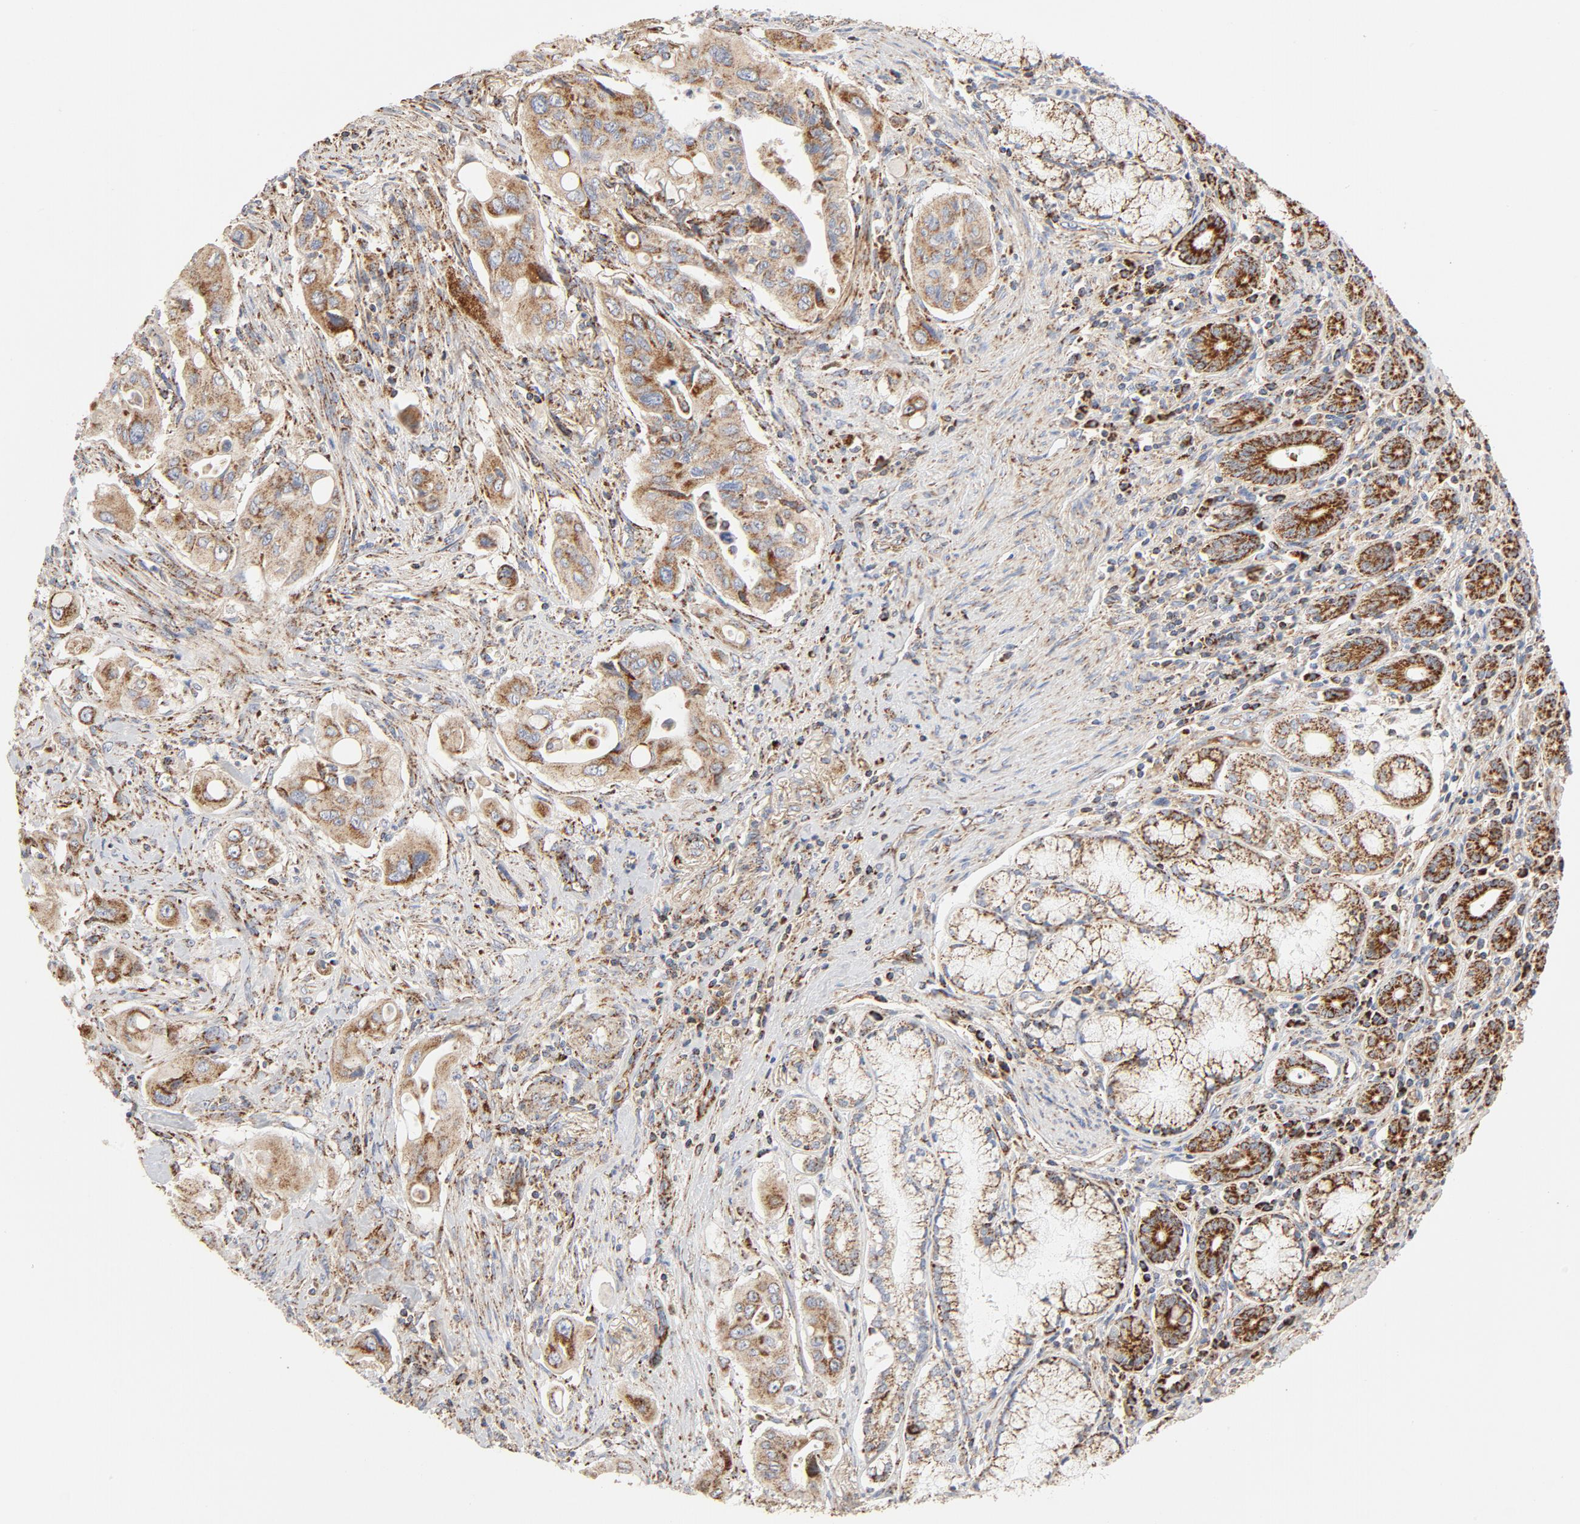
{"staining": {"intensity": "moderate", "quantity": ">75%", "location": "cytoplasmic/membranous"}, "tissue": "pancreatic cancer", "cell_type": "Tumor cells", "image_type": "cancer", "snomed": [{"axis": "morphology", "description": "Adenocarcinoma, NOS"}, {"axis": "topography", "description": "Pancreas"}], "caption": "Pancreatic cancer stained with a brown dye exhibits moderate cytoplasmic/membranous positive expression in approximately >75% of tumor cells.", "gene": "PCNX4", "patient": {"sex": "male", "age": 77}}